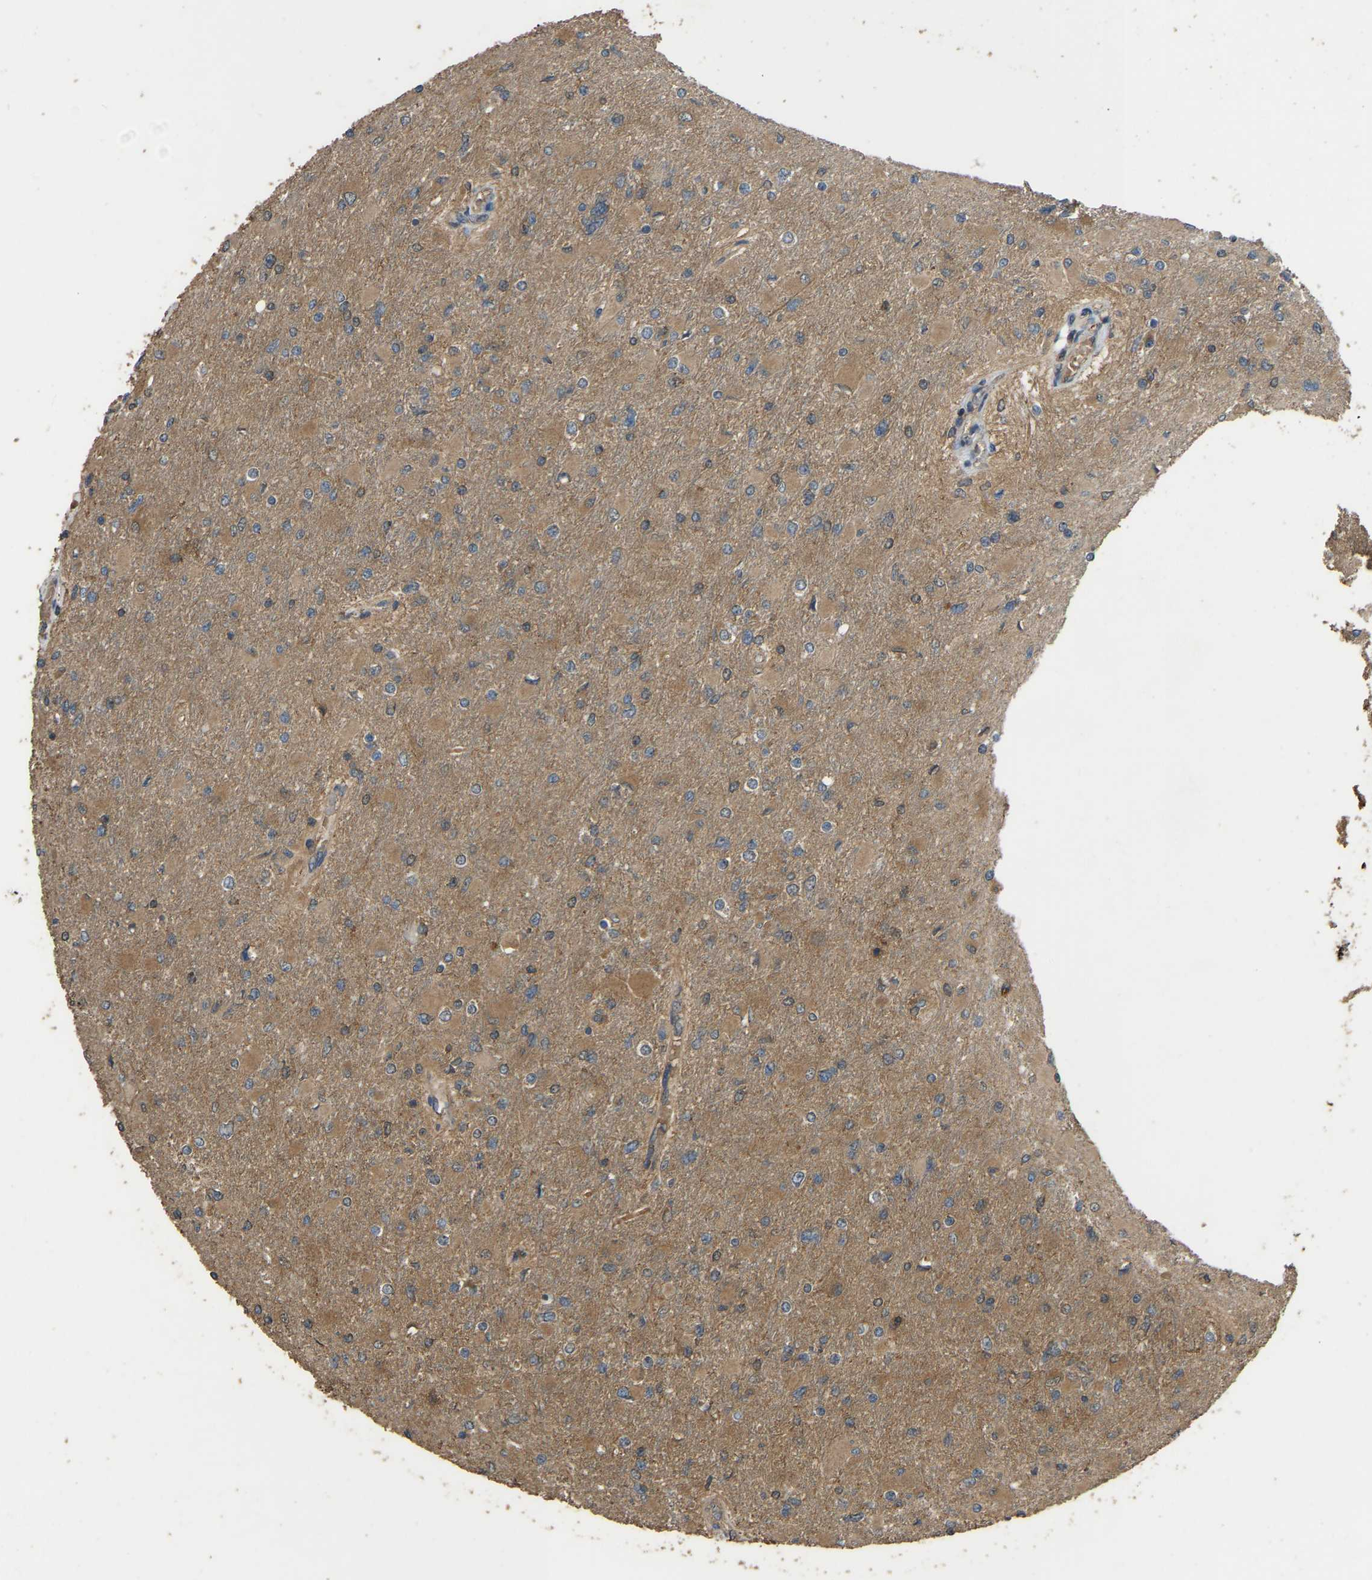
{"staining": {"intensity": "weak", "quantity": "25%-75%", "location": "cytoplasmic/membranous"}, "tissue": "glioma", "cell_type": "Tumor cells", "image_type": "cancer", "snomed": [{"axis": "morphology", "description": "Glioma, malignant, High grade"}, {"axis": "topography", "description": "Cerebral cortex"}], "caption": "Tumor cells display low levels of weak cytoplasmic/membranous staining in approximately 25%-75% of cells in high-grade glioma (malignant). Ihc stains the protein in brown and the nuclei are stained blue.", "gene": "FHIT", "patient": {"sex": "female", "age": 36}}